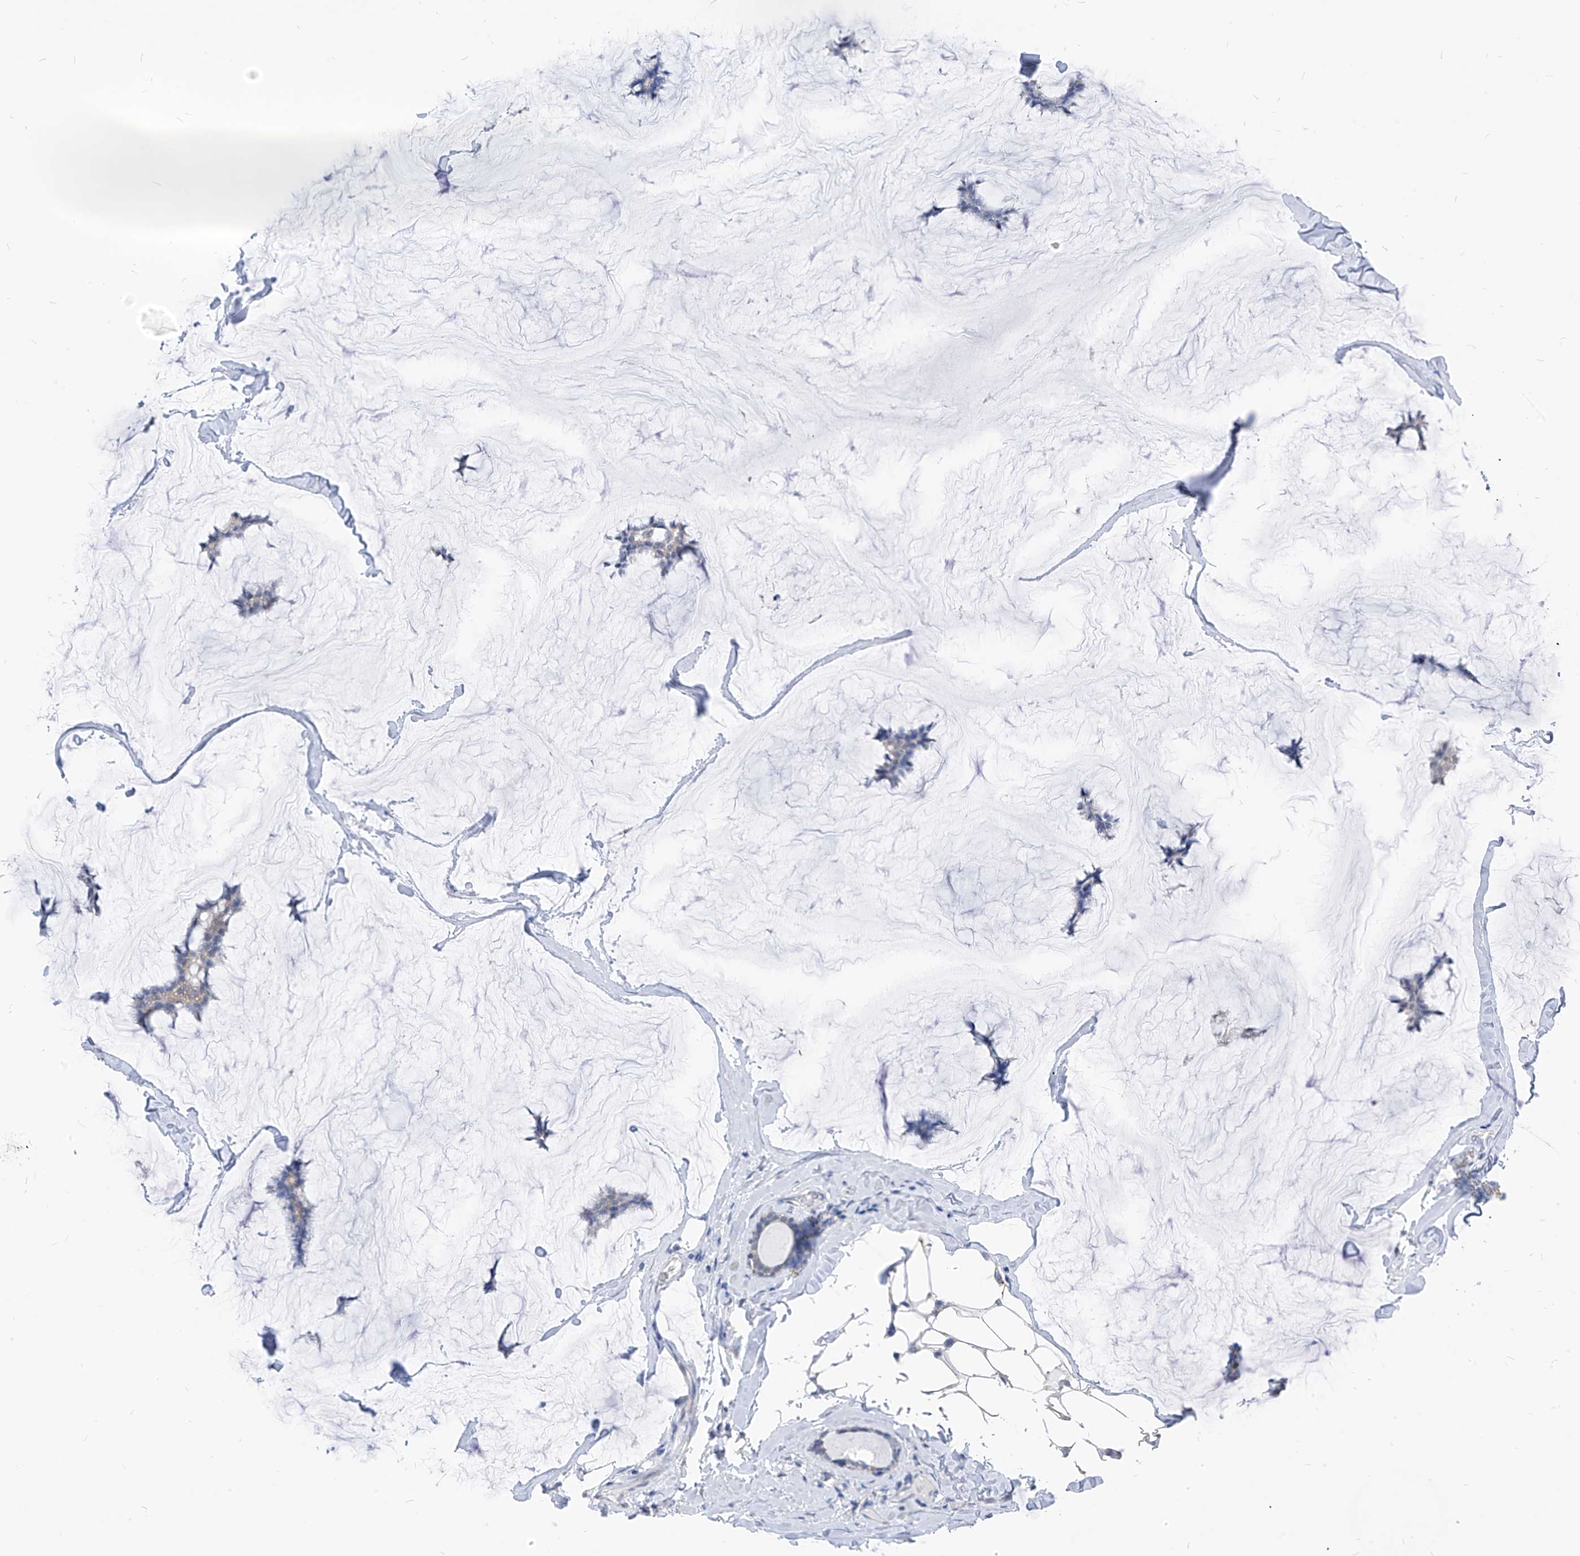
{"staining": {"intensity": "negative", "quantity": "none", "location": "none"}, "tissue": "breast cancer", "cell_type": "Tumor cells", "image_type": "cancer", "snomed": [{"axis": "morphology", "description": "Duct carcinoma"}, {"axis": "topography", "description": "Breast"}], "caption": "High power microscopy photomicrograph of an immunohistochemistry micrograph of breast cancer, revealing no significant staining in tumor cells.", "gene": "LDAH", "patient": {"sex": "female", "age": 93}}